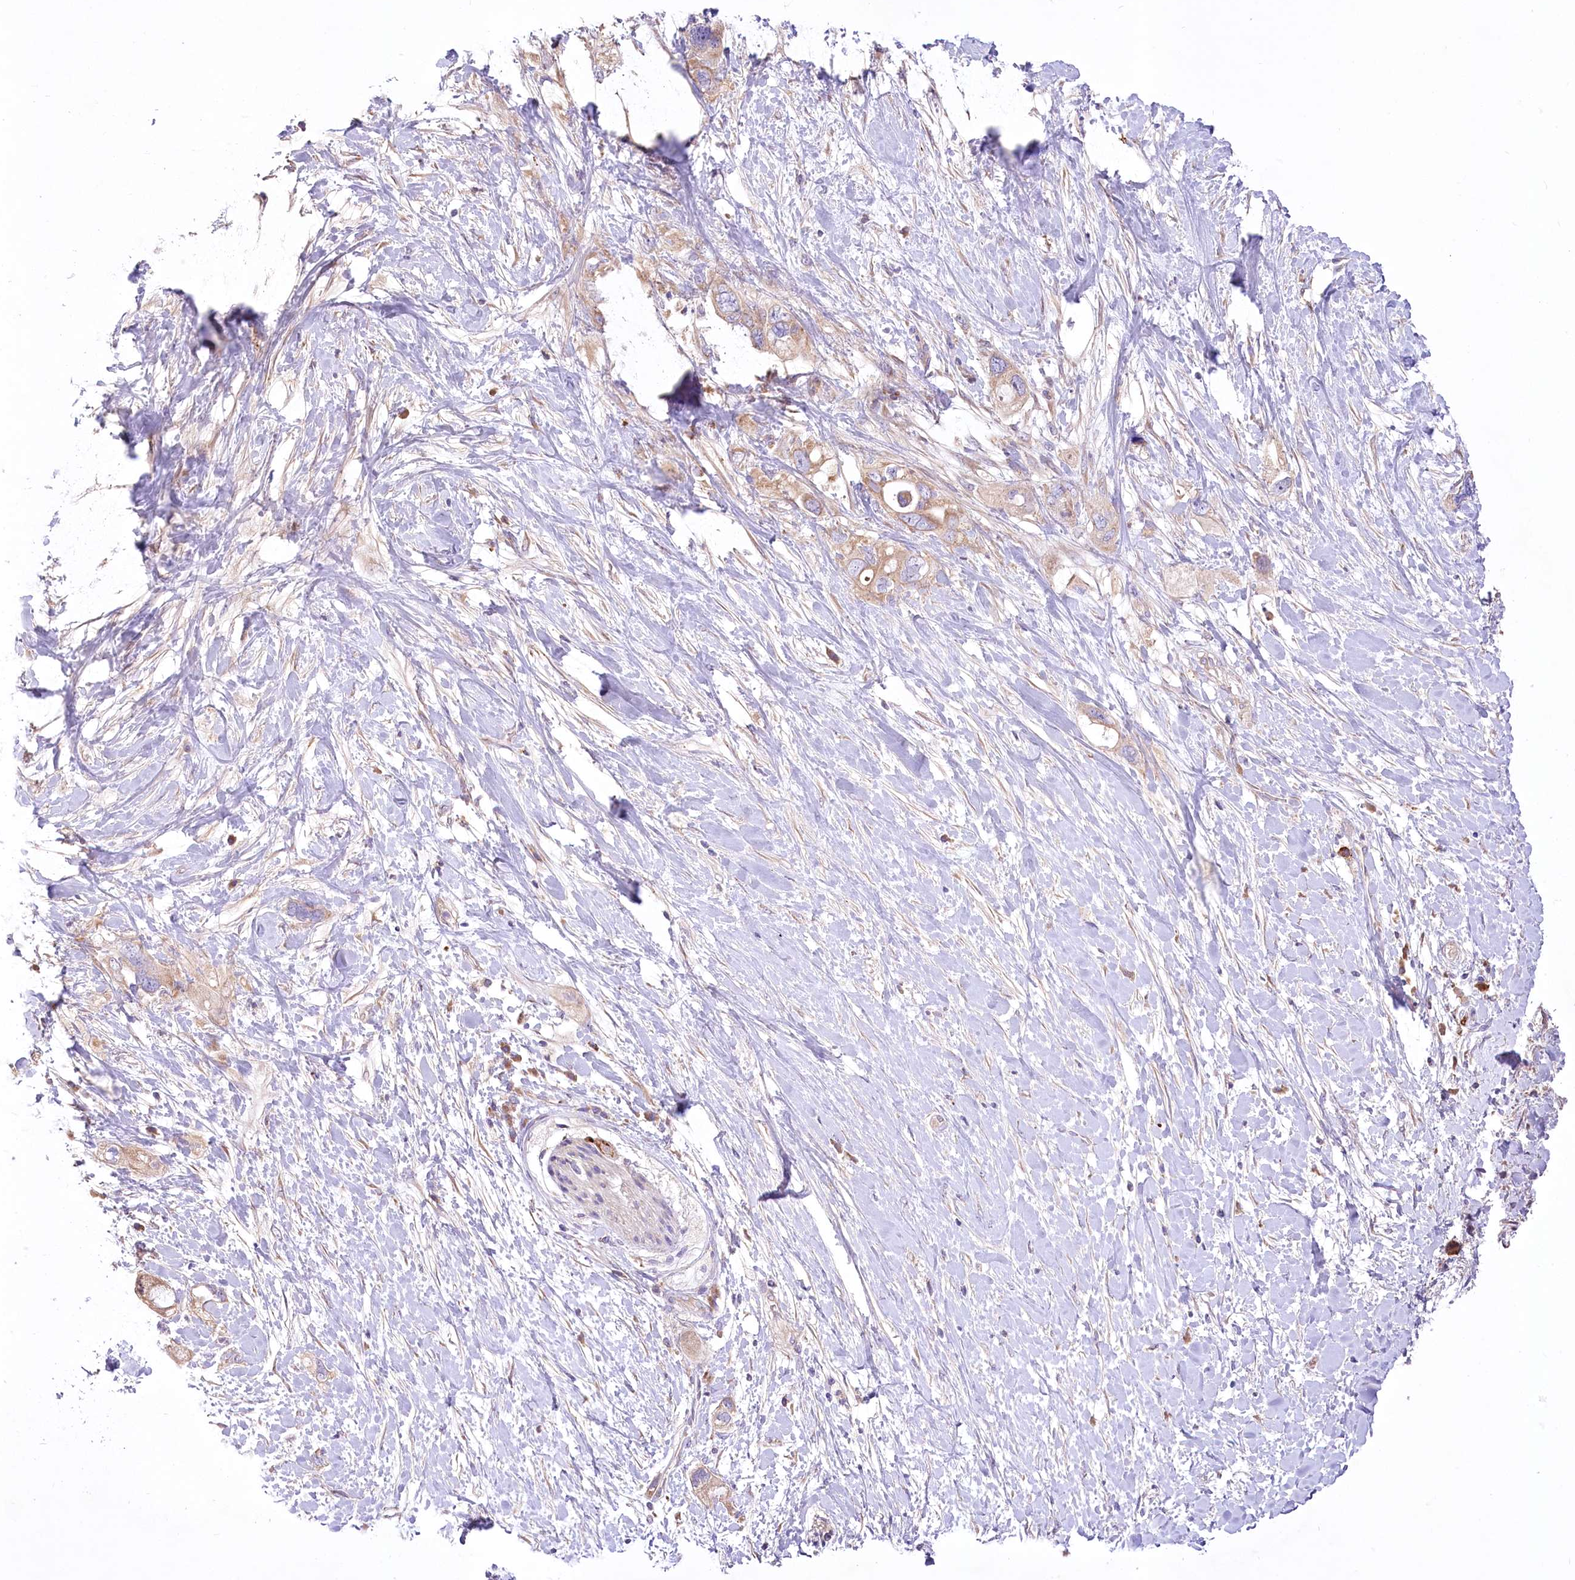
{"staining": {"intensity": "moderate", "quantity": ">75%", "location": "cytoplasmic/membranous"}, "tissue": "pancreatic cancer", "cell_type": "Tumor cells", "image_type": "cancer", "snomed": [{"axis": "morphology", "description": "Adenocarcinoma, NOS"}, {"axis": "topography", "description": "Pancreas"}], "caption": "Adenocarcinoma (pancreatic) stained for a protein (brown) demonstrates moderate cytoplasmic/membranous positive staining in about >75% of tumor cells.", "gene": "PBLD", "patient": {"sex": "female", "age": 56}}